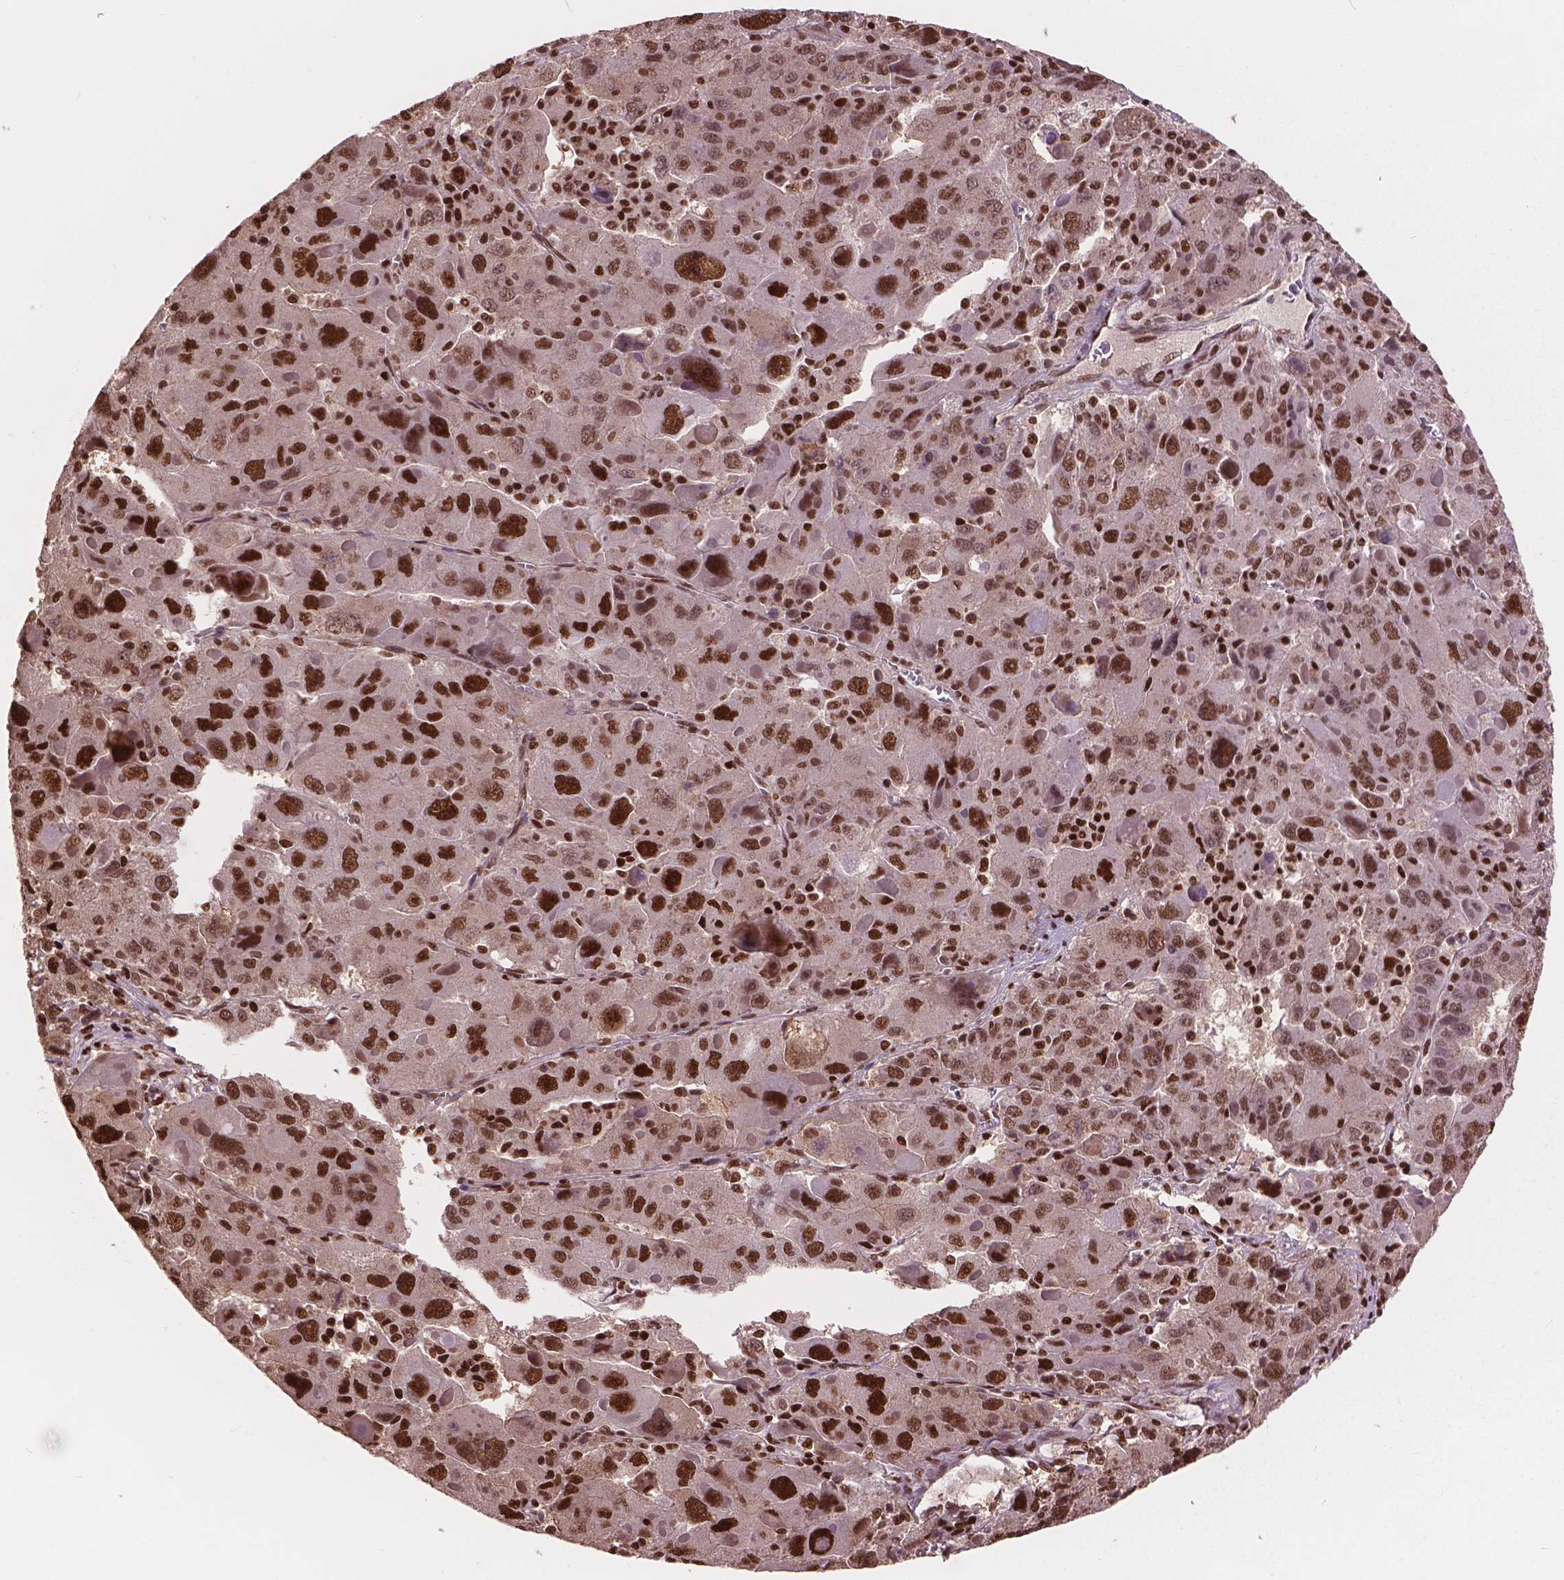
{"staining": {"intensity": "strong", "quantity": ">75%", "location": "nuclear"}, "tissue": "liver cancer", "cell_type": "Tumor cells", "image_type": "cancer", "snomed": [{"axis": "morphology", "description": "Carcinoma, Hepatocellular, NOS"}, {"axis": "topography", "description": "Liver"}], "caption": "The photomicrograph exhibits staining of liver cancer (hepatocellular carcinoma), revealing strong nuclear protein expression (brown color) within tumor cells.", "gene": "ANP32B", "patient": {"sex": "female", "age": 41}}